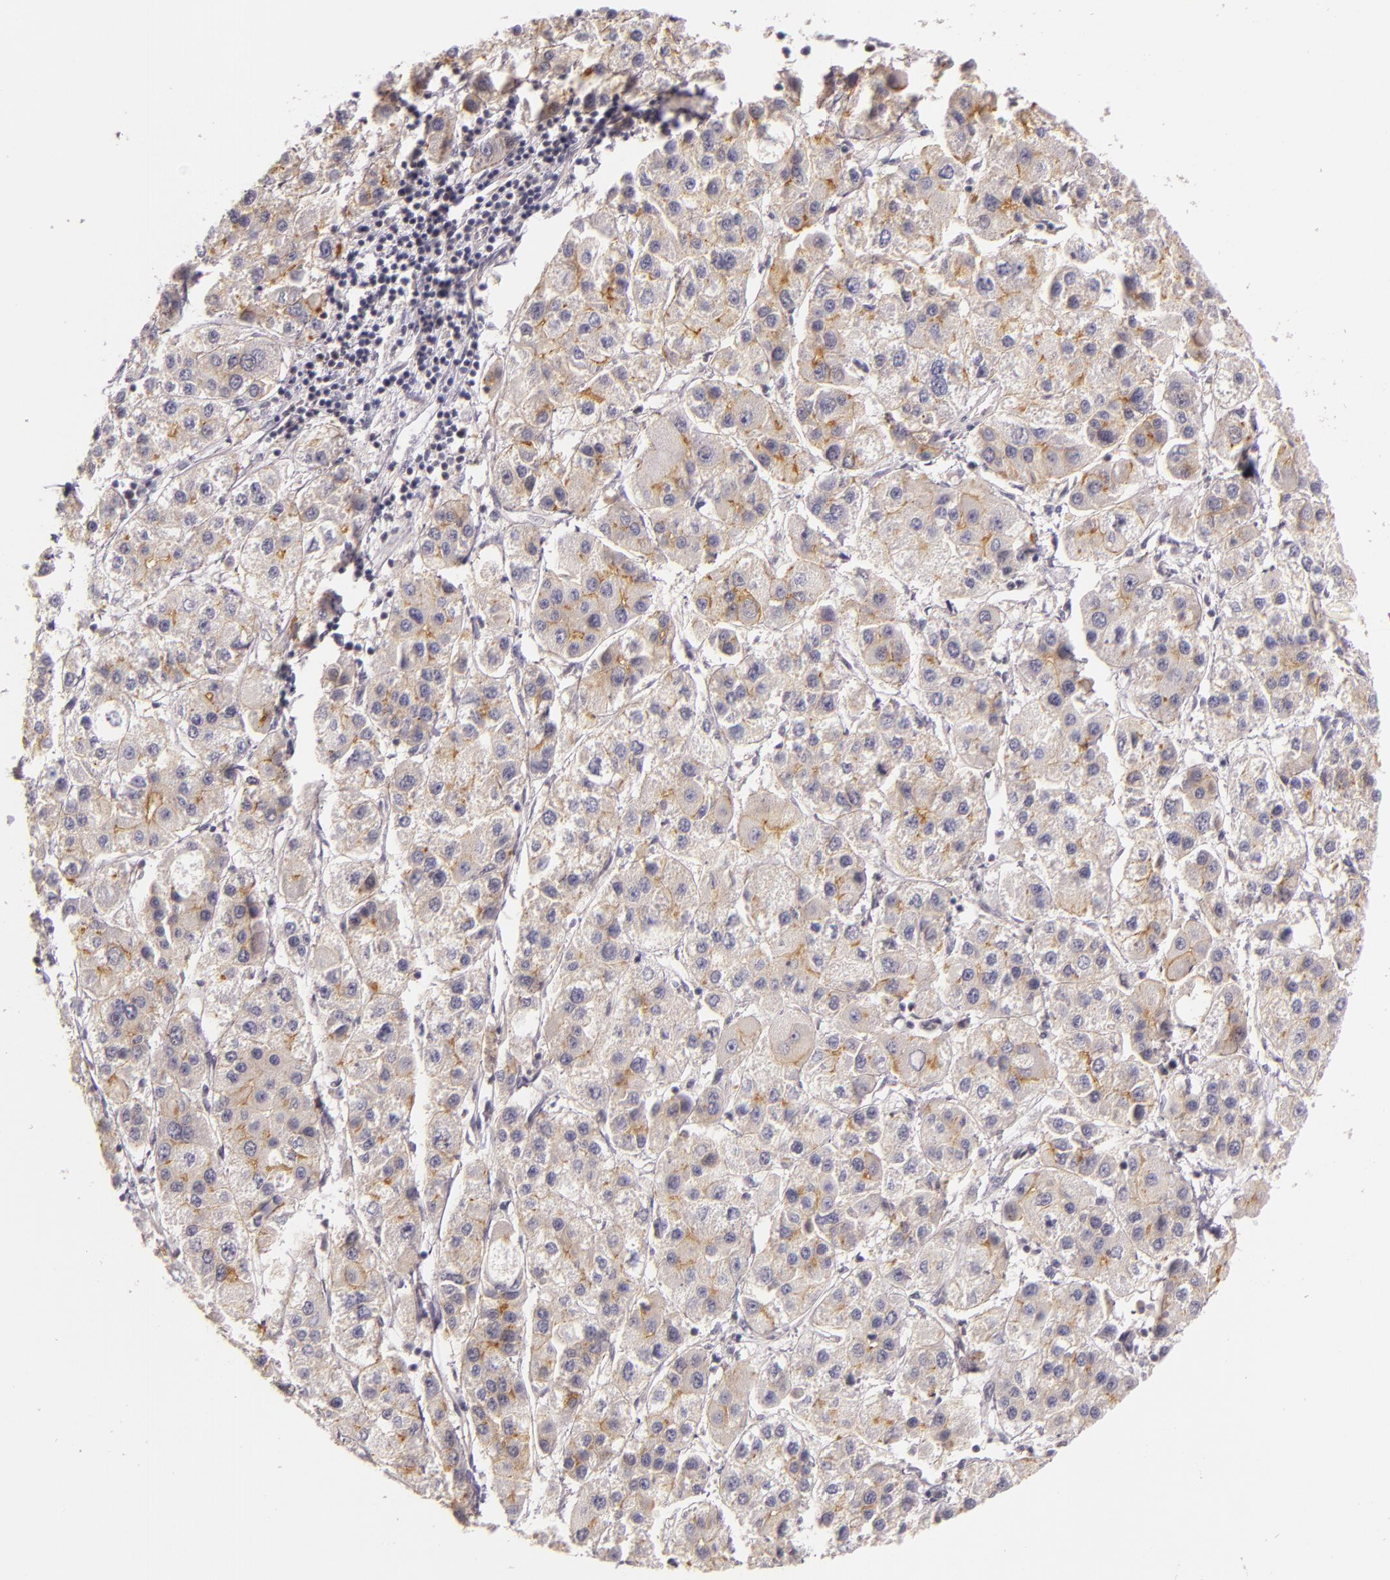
{"staining": {"intensity": "weak", "quantity": "25%-75%", "location": "cytoplasmic/membranous"}, "tissue": "liver cancer", "cell_type": "Tumor cells", "image_type": "cancer", "snomed": [{"axis": "morphology", "description": "Carcinoma, Hepatocellular, NOS"}, {"axis": "topography", "description": "Liver"}], "caption": "This micrograph reveals IHC staining of liver cancer (hepatocellular carcinoma), with low weak cytoplasmic/membranous positivity in about 25%-75% of tumor cells.", "gene": "ARMH4", "patient": {"sex": "female", "age": 85}}